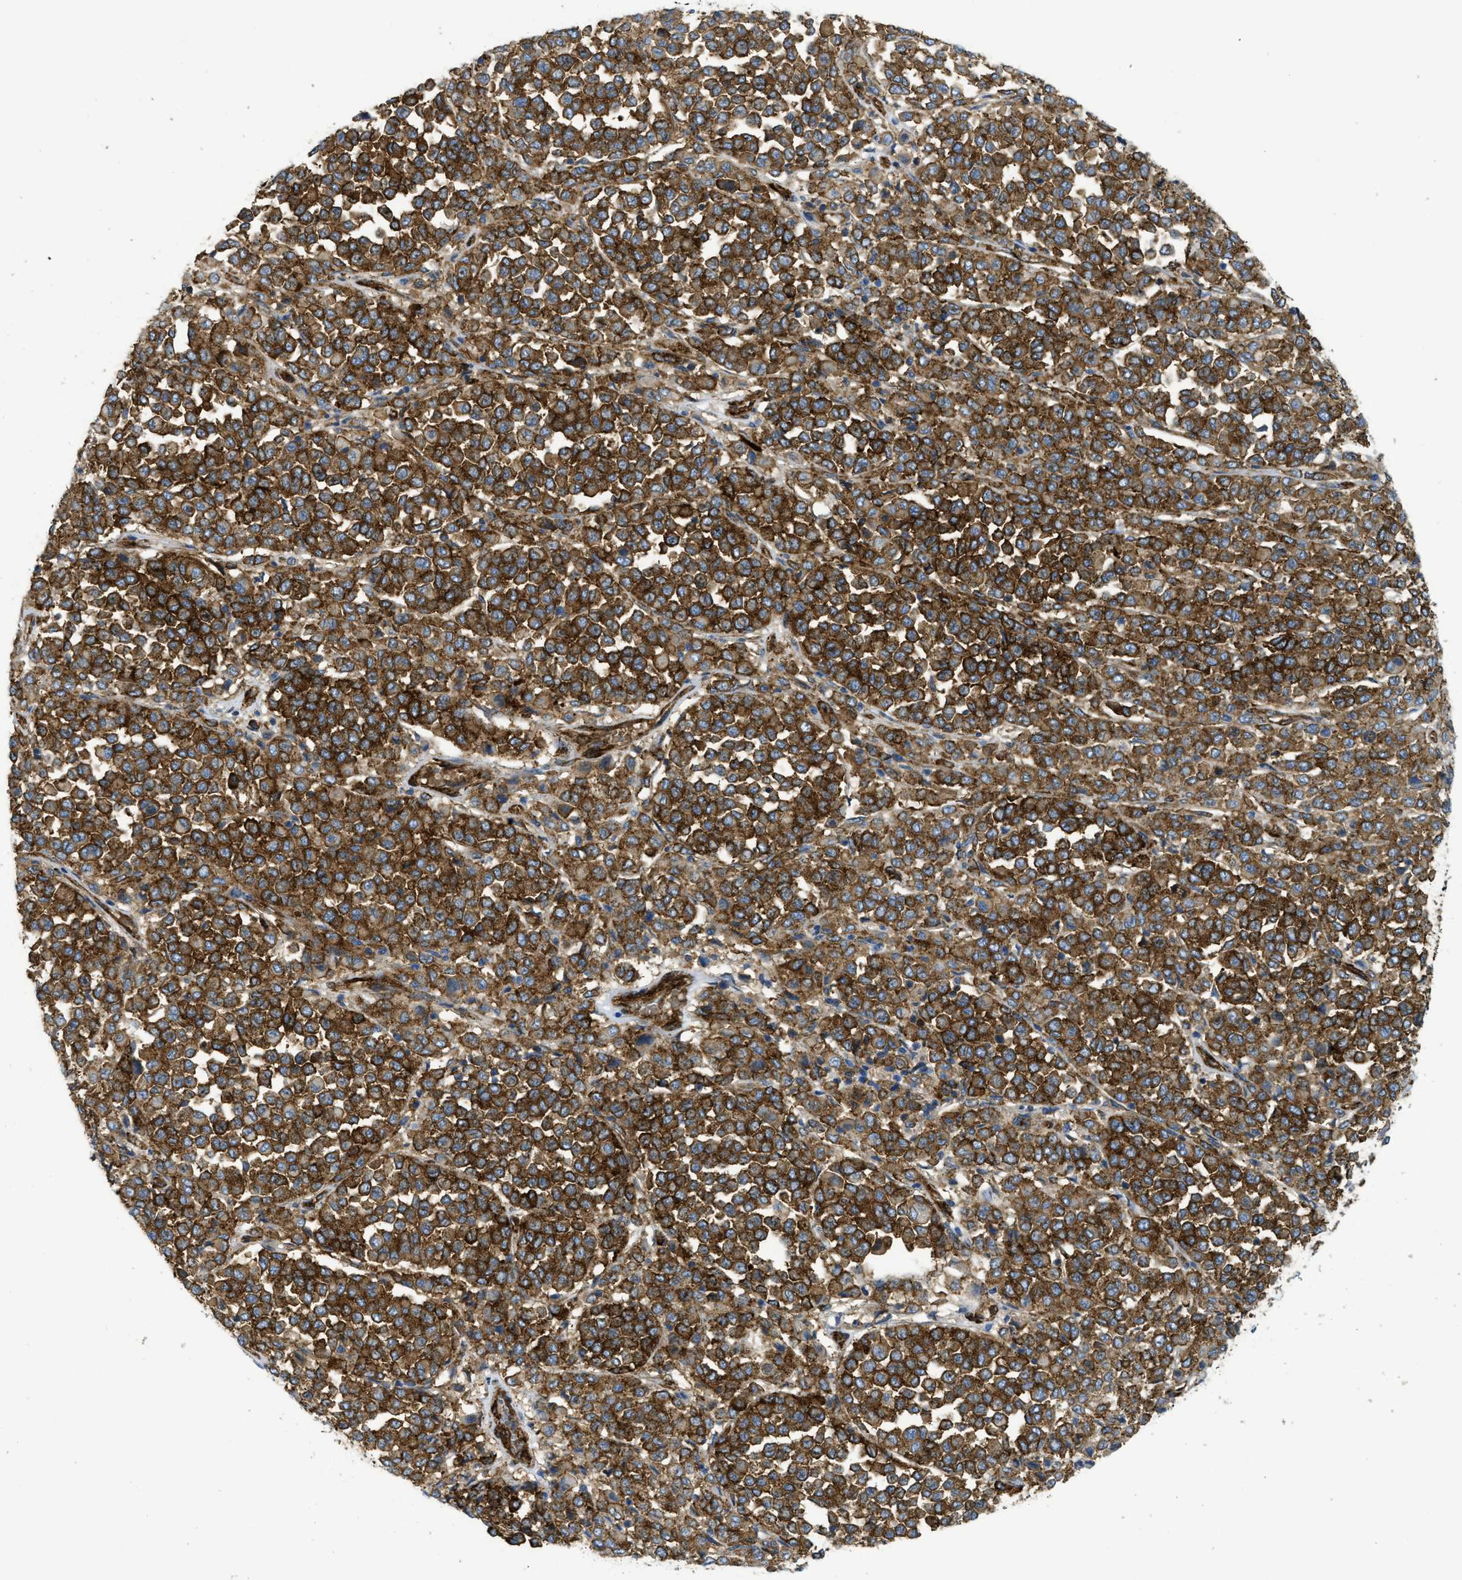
{"staining": {"intensity": "strong", "quantity": ">75%", "location": "cytoplasmic/membranous"}, "tissue": "melanoma", "cell_type": "Tumor cells", "image_type": "cancer", "snomed": [{"axis": "morphology", "description": "Malignant melanoma, Metastatic site"}, {"axis": "topography", "description": "Pancreas"}], "caption": "Protein staining shows strong cytoplasmic/membranous positivity in approximately >75% of tumor cells in malignant melanoma (metastatic site).", "gene": "HIP1", "patient": {"sex": "female", "age": 30}}